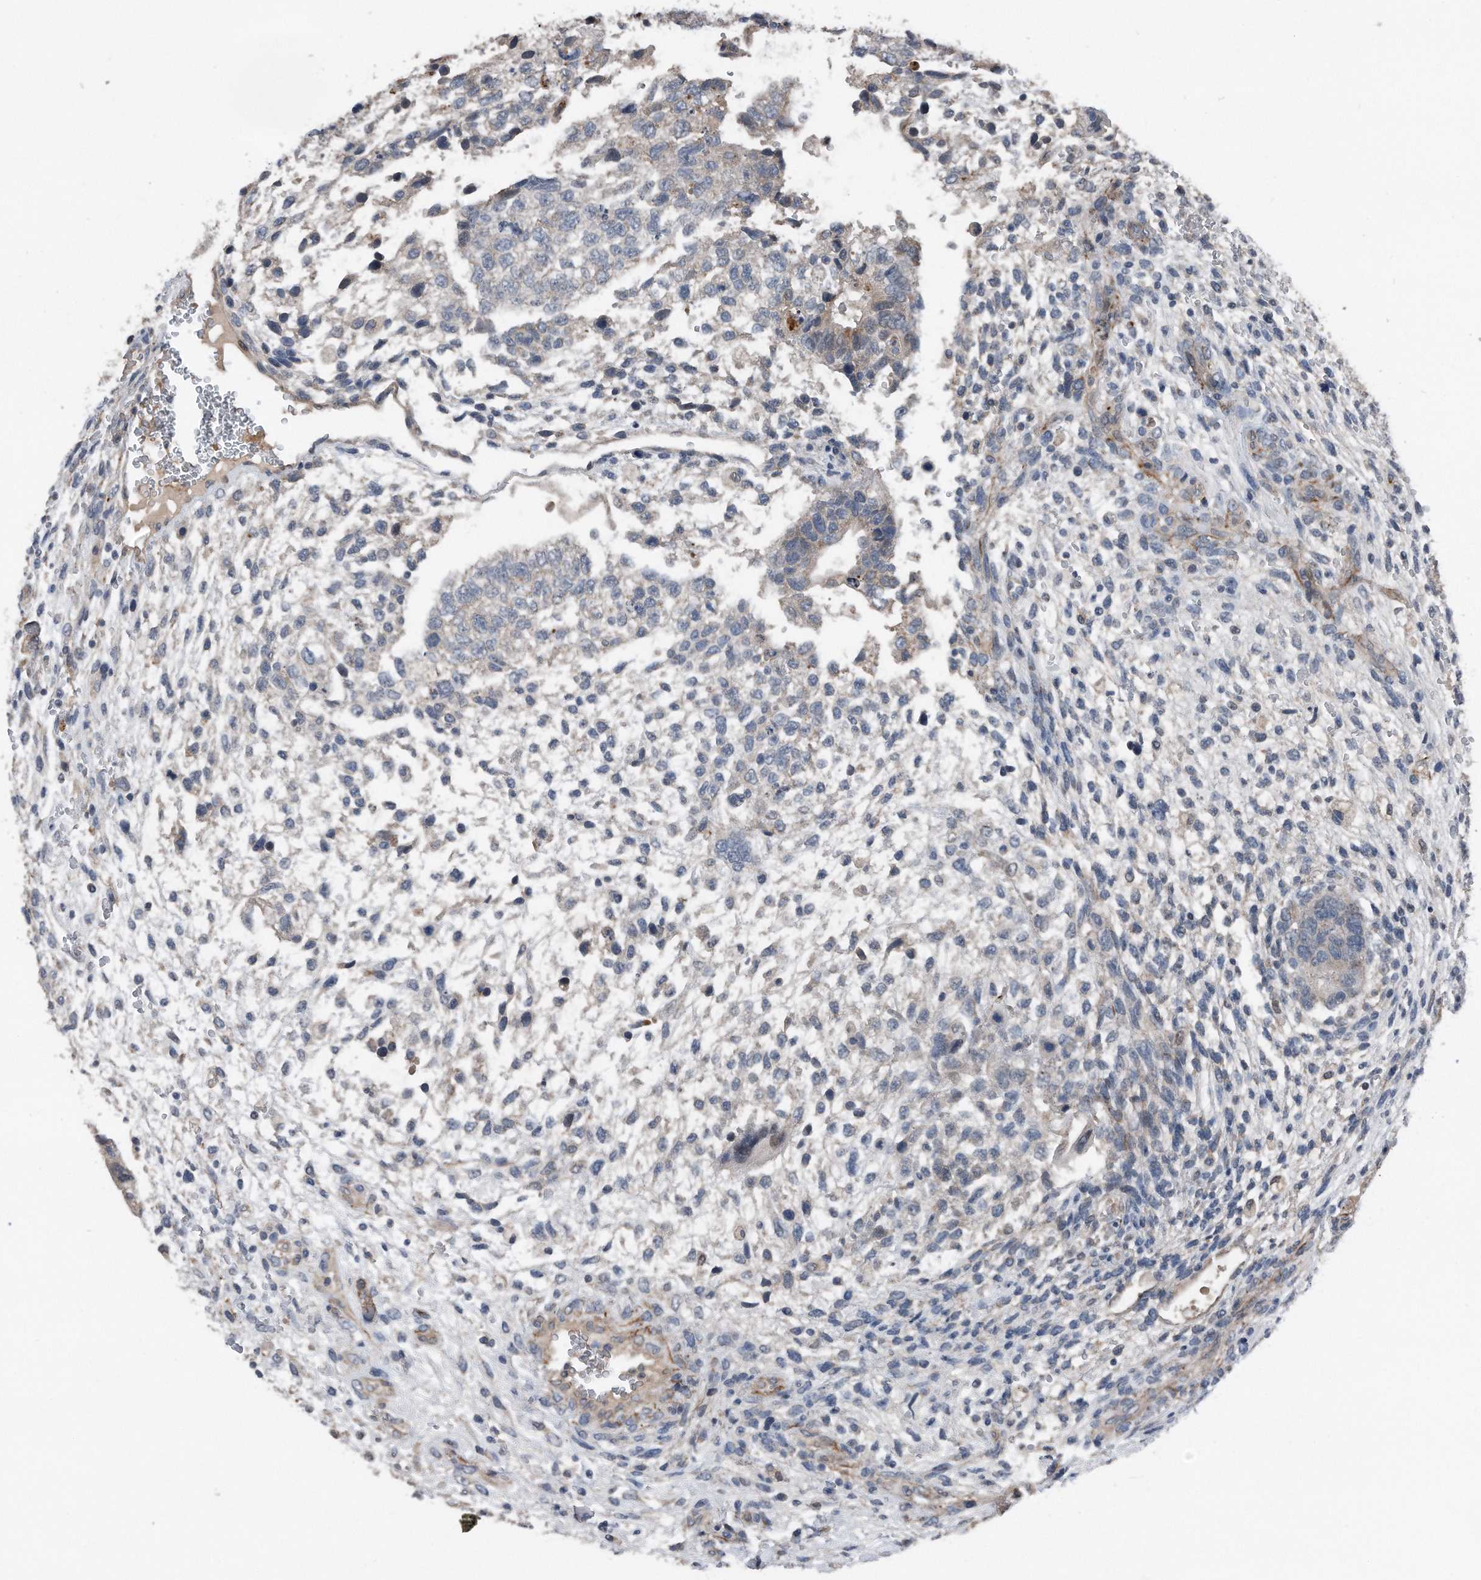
{"staining": {"intensity": "weak", "quantity": "<25%", "location": "cytoplasmic/membranous"}, "tissue": "testis cancer", "cell_type": "Tumor cells", "image_type": "cancer", "snomed": [{"axis": "morphology", "description": "Carcinoma, Embryonal, NOS"}, {"axis": "topography", "description": "Testis"}], "caption": "DAB immunohistochemical staining of human testis cancer shows no significant staining in tumor cells.", "gene": "DST", "patient": {"sex": "male", "age": 37}}